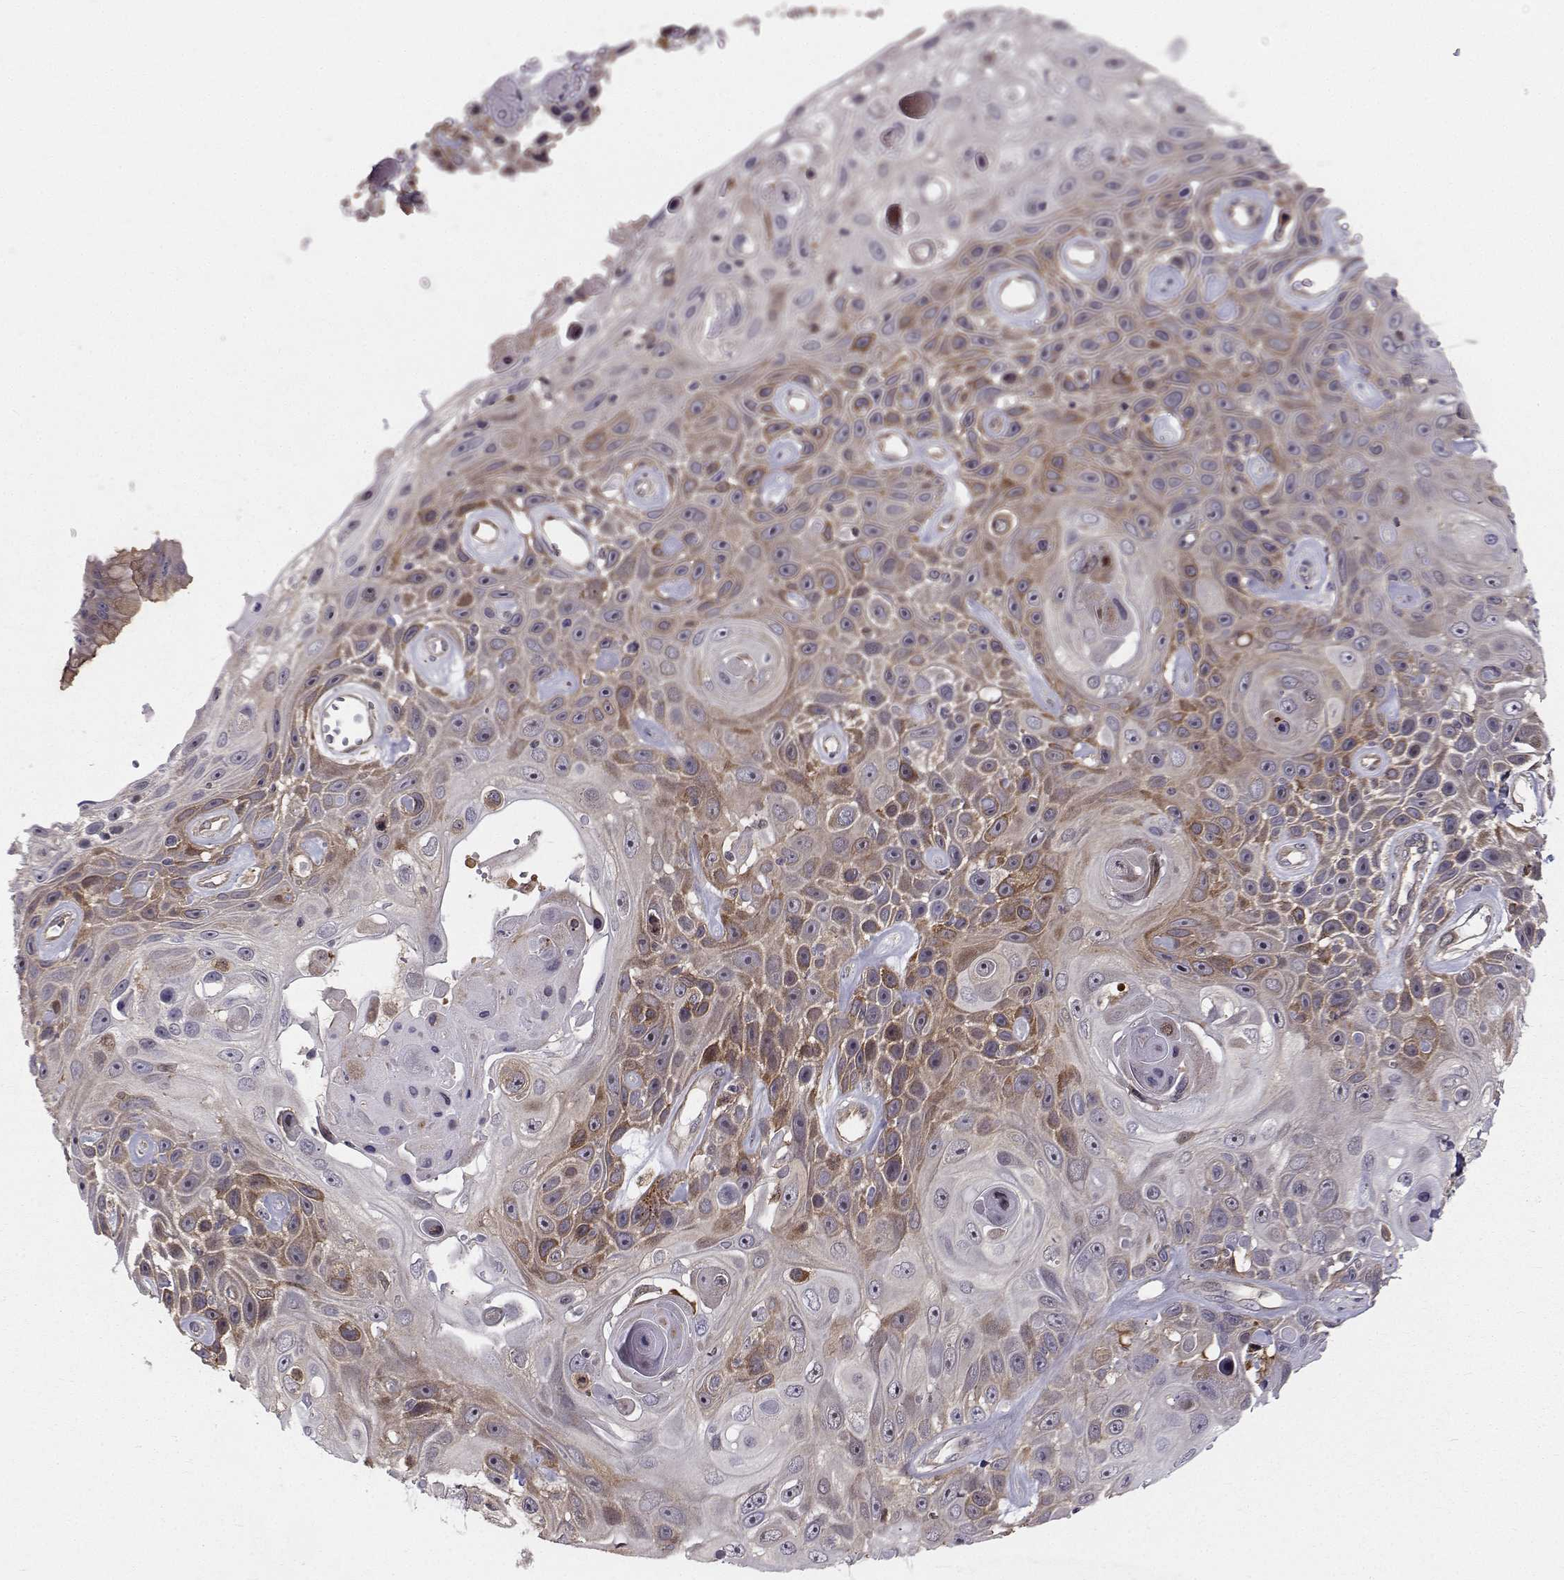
{"staining": {"intensity": "weak", "quantity": "25%-75%", "location": "cytoplasmic/membranous"}, "tissue": "skin cancer", "cell_type": "Tumor cells", "image_type": "cancer", "snomed": [{"axis": "morphology", "description": "Squamous cell carcinoma, NOS"}, {"axis": "topography", "description": "Skin"}], "caption": "Weak cytoplasmic/membranous protein positivity is seen in approximately 25%-75% of tumor cells in squamous cell carcinoma (skin).", "gene": "HSP90AB1", "patient": {"sex": "male", "age": 82}}